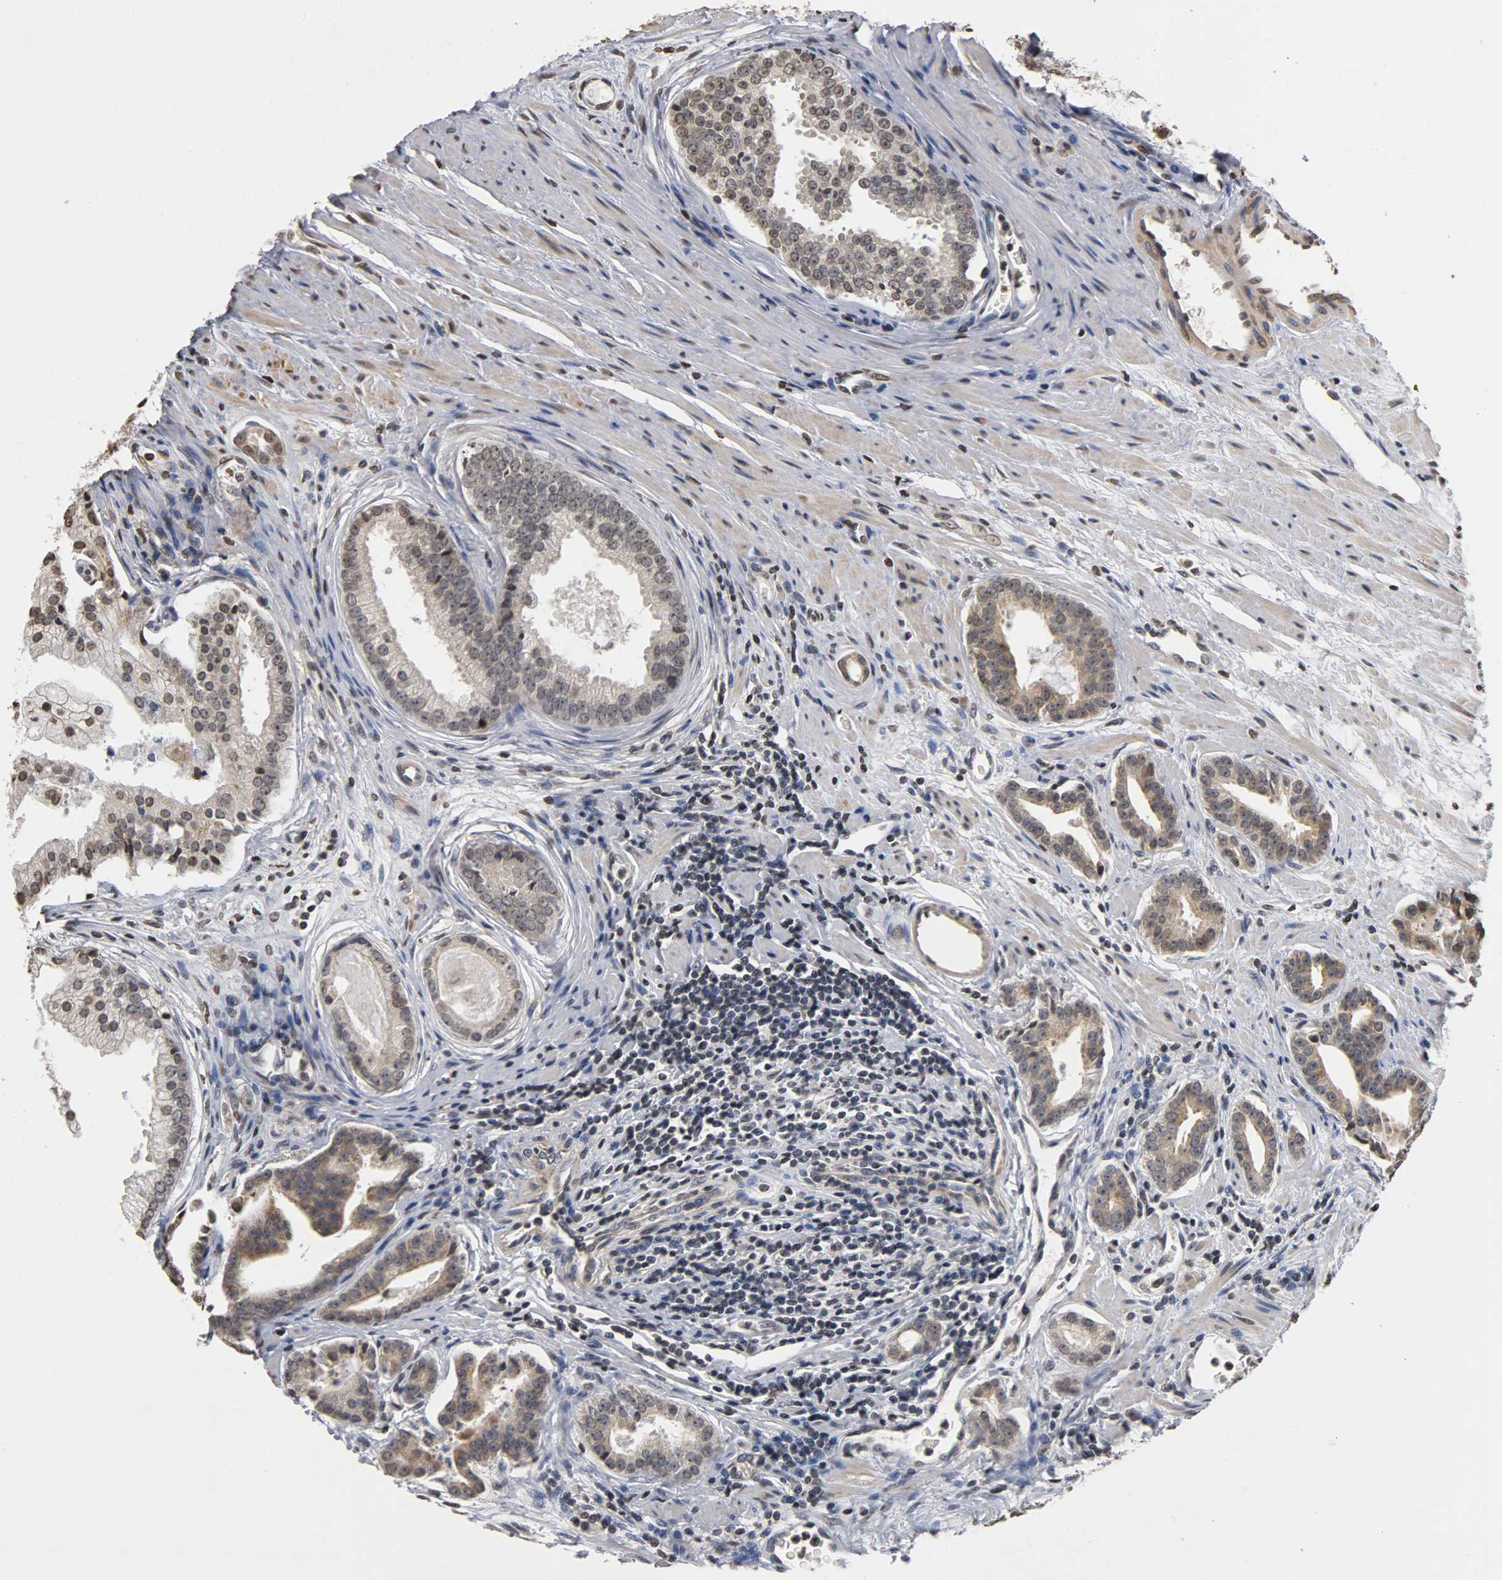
{"staining": {"intensity": "weak", "quantity": "25%-75%", "location": "cytoplasmic/membranous"}, "tissue": "prostate cancer", "cell_type": "Tumor cells", "image_type": "cancer", "snomed": [{"axis": "morphology", "description": "Adenocarcinoma, High grade"}, {"axis": "topography", "description": "Prostate"}], "caption": "Weak cytoplasmic/membranous protein expression is seen in about 25%-75% of tumor cells in prostate cancer. (brown staining indicates protein expression, while blue staining denotes nuclei).", "gene": "ERCC2", "patient": {"sex": "male", "age": 67}}